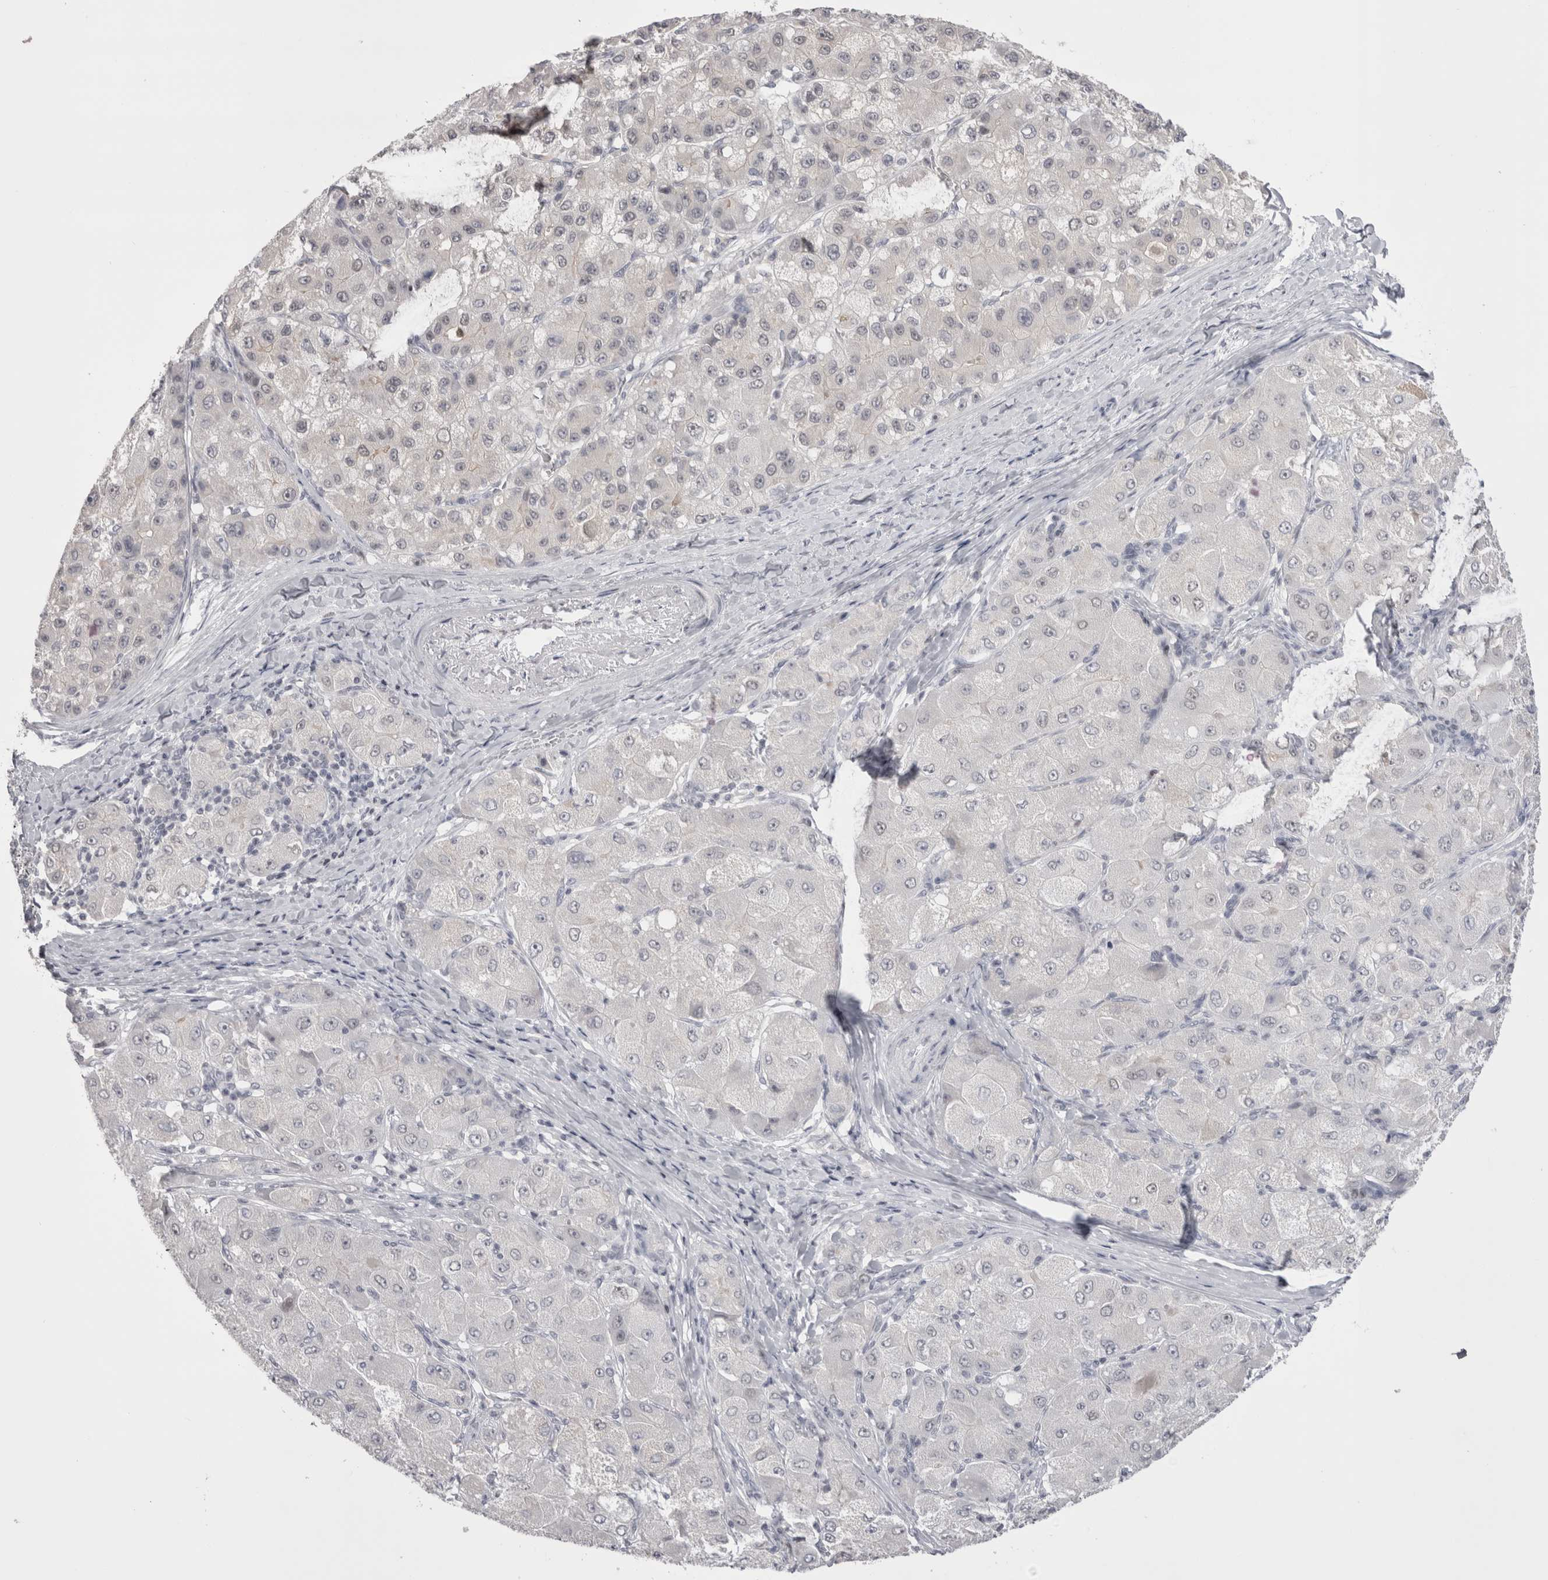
{"staining": {"intensity": "negative", "quantity": "none", "location": "none"}, "tissue": "liver cancer", "cell_type": "Tumor cells", "image_type": "cancer", "snomed": [{"axis": "morphology", "description": "Carcinoma, Hepatocellular, NOS"}, {"axis": "topography", "description": "Liver"}], "caption": "Liver hepatocellular carcinoma was stained to show a protein in brown. There is no significant staining in tumor cells.", "gene": "FNDC8", "patient": {"sex": "male", "age": 80}}